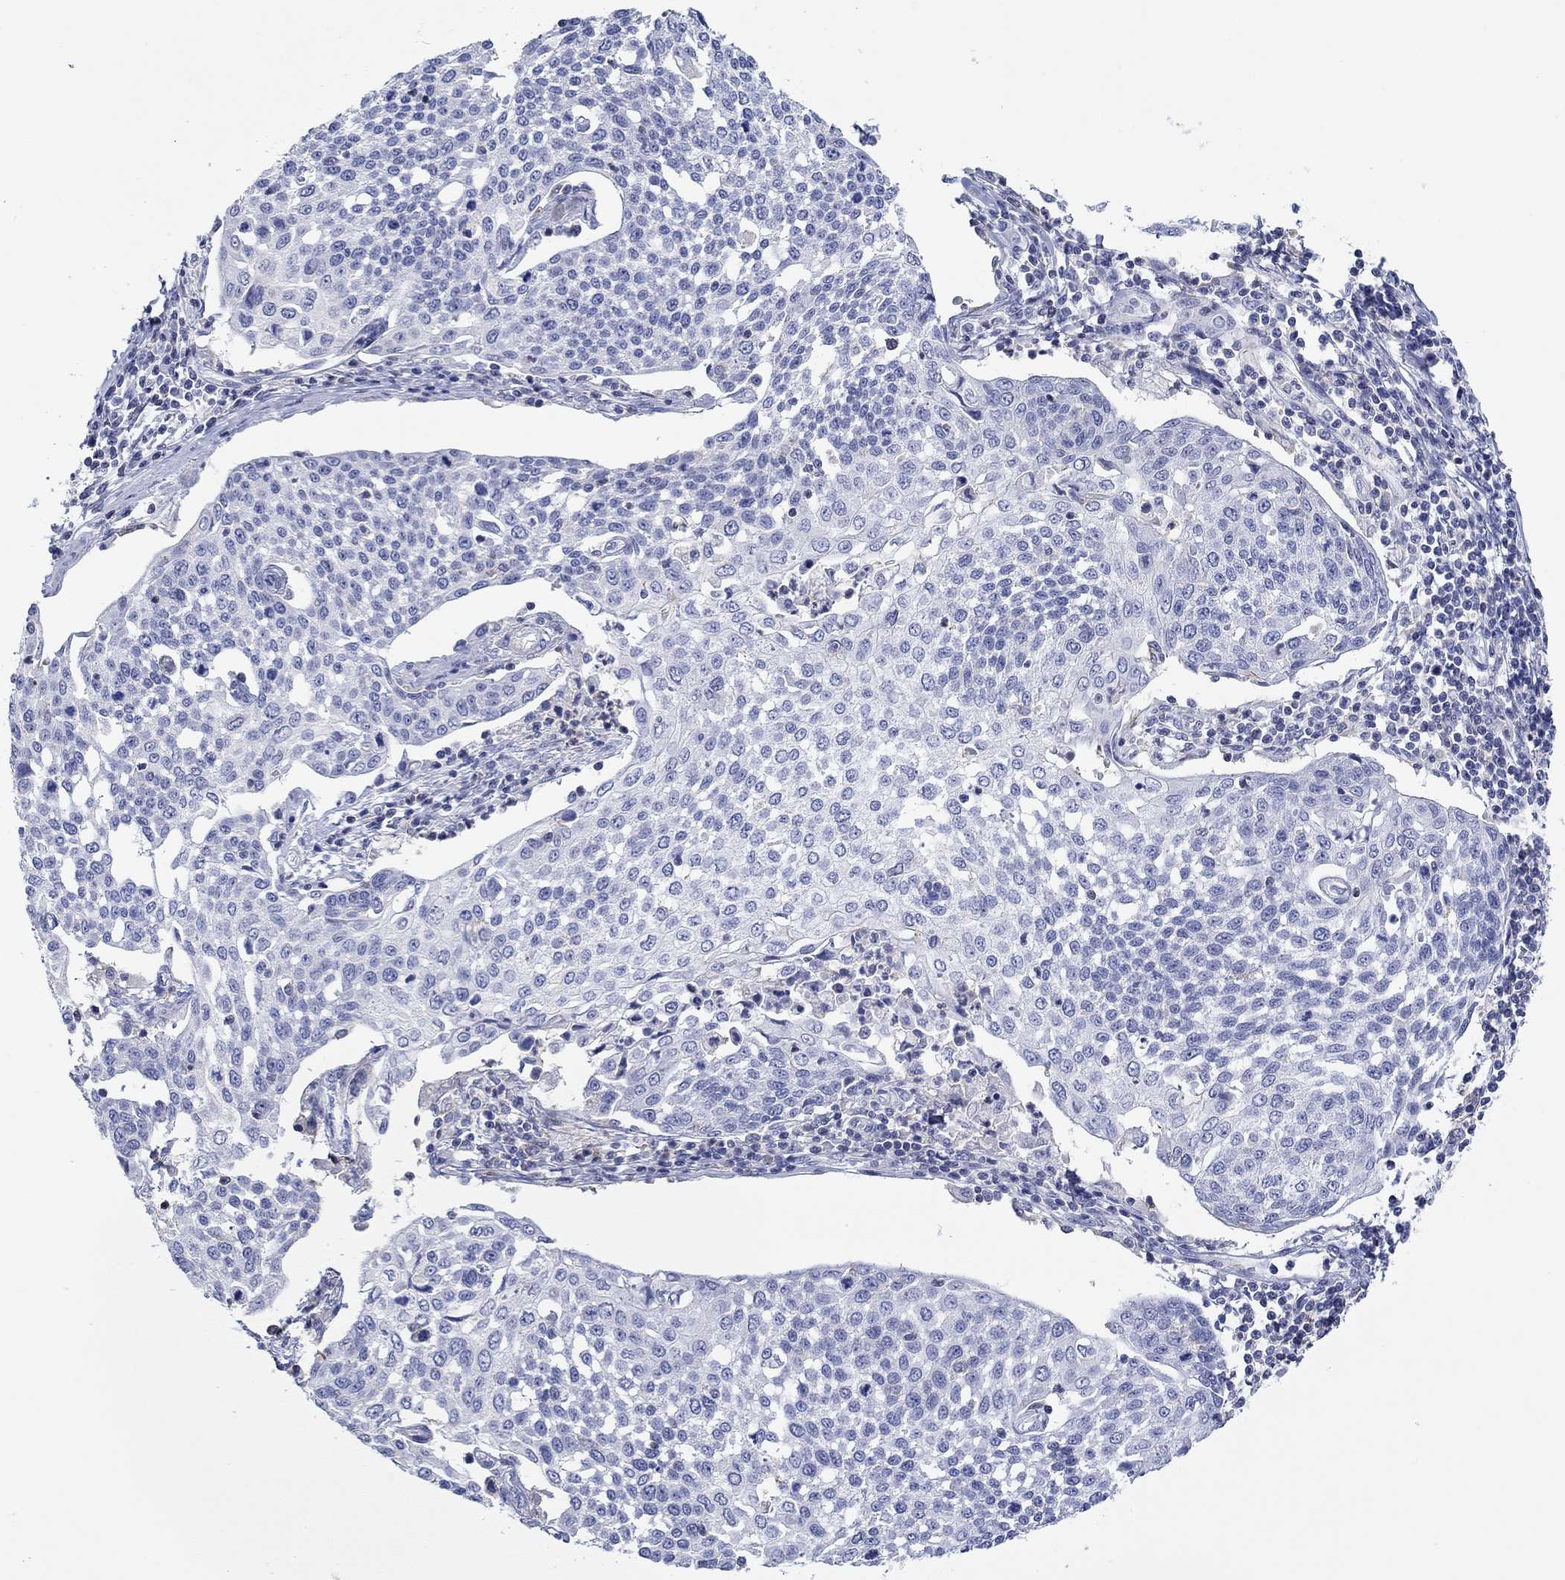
{"staining": {"intensity": "negative", "quantity": "none", "location": "none"}, "tissue": "cervical cancer", "cell_type": "Tumor cells", "image_type": "cancer", "snomed": [{"axis": "morphology", "description": "Squamous cell carcinoma, NOS"}, {"axis": "topography", "description": "Cervix"}], "caption": "DAB (3,3'-diaminobenzidine) immunohistochemical staining of human squamous cell carcinoma (cervical) reveals no significant positivity in tumor cells. Brightfield microscopy of immunohistochemistry stained with DAB (brown) and hematoxylin (blue), captured at high magnification.", "gene": "PPIL6", "patient": {"sex": "female", "age": 34}}